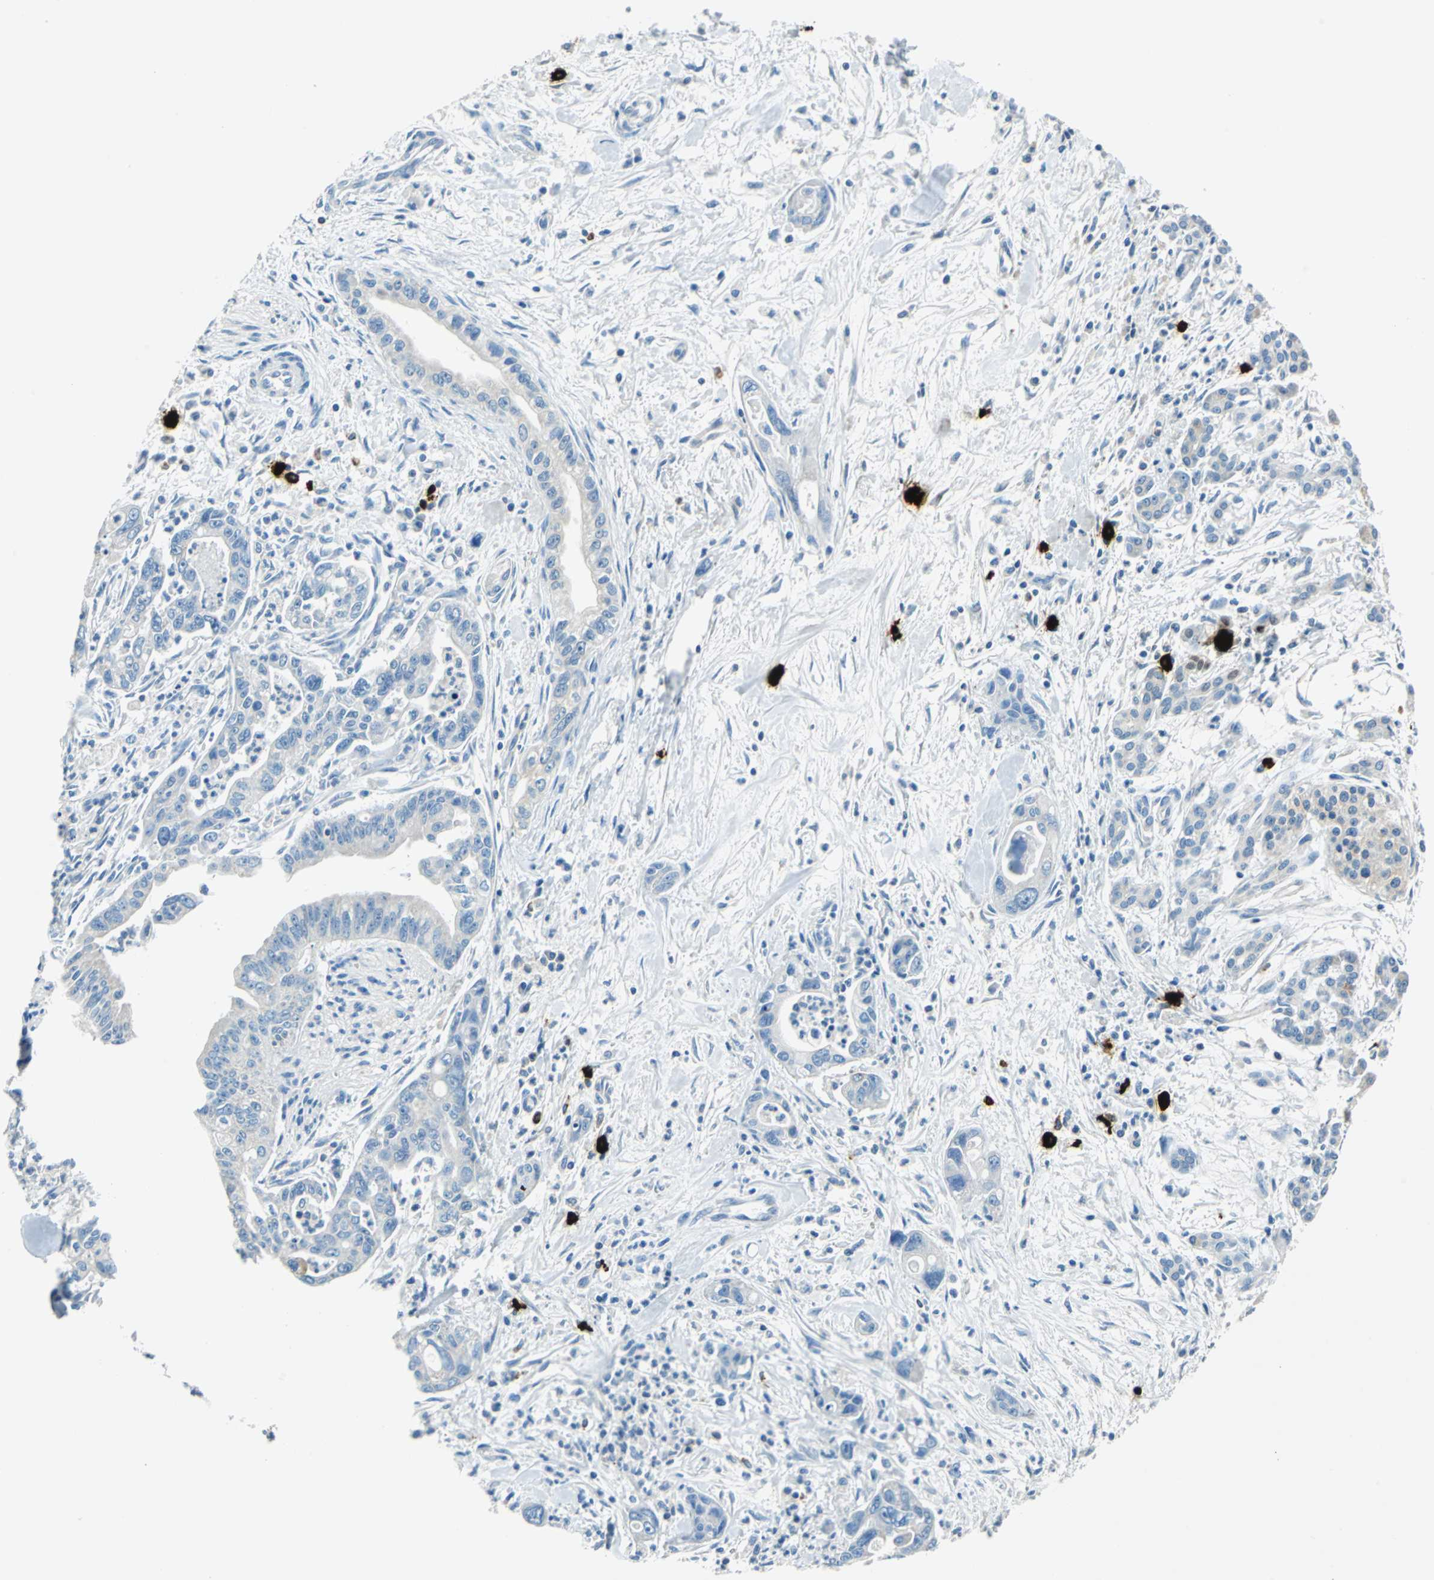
{"staining": {"intensity": "negative", "quantity": "none", "location": "none"}, "tissue": "pancreatic cancer", "cell_type": "Tumor cells", "image_type": "cancer", "snomed": [{"axis": "morphology", "description": "Adenocarcinoma, NOS"}, {"axis": "topography", "description": "Pancreas"}], "caption": "Pancreatic cancer was stained to show a protein in brown. There is no significant staining in tumor cells.", "gene": "CPA3", "patient": {"sex": "male", "age": 70}}